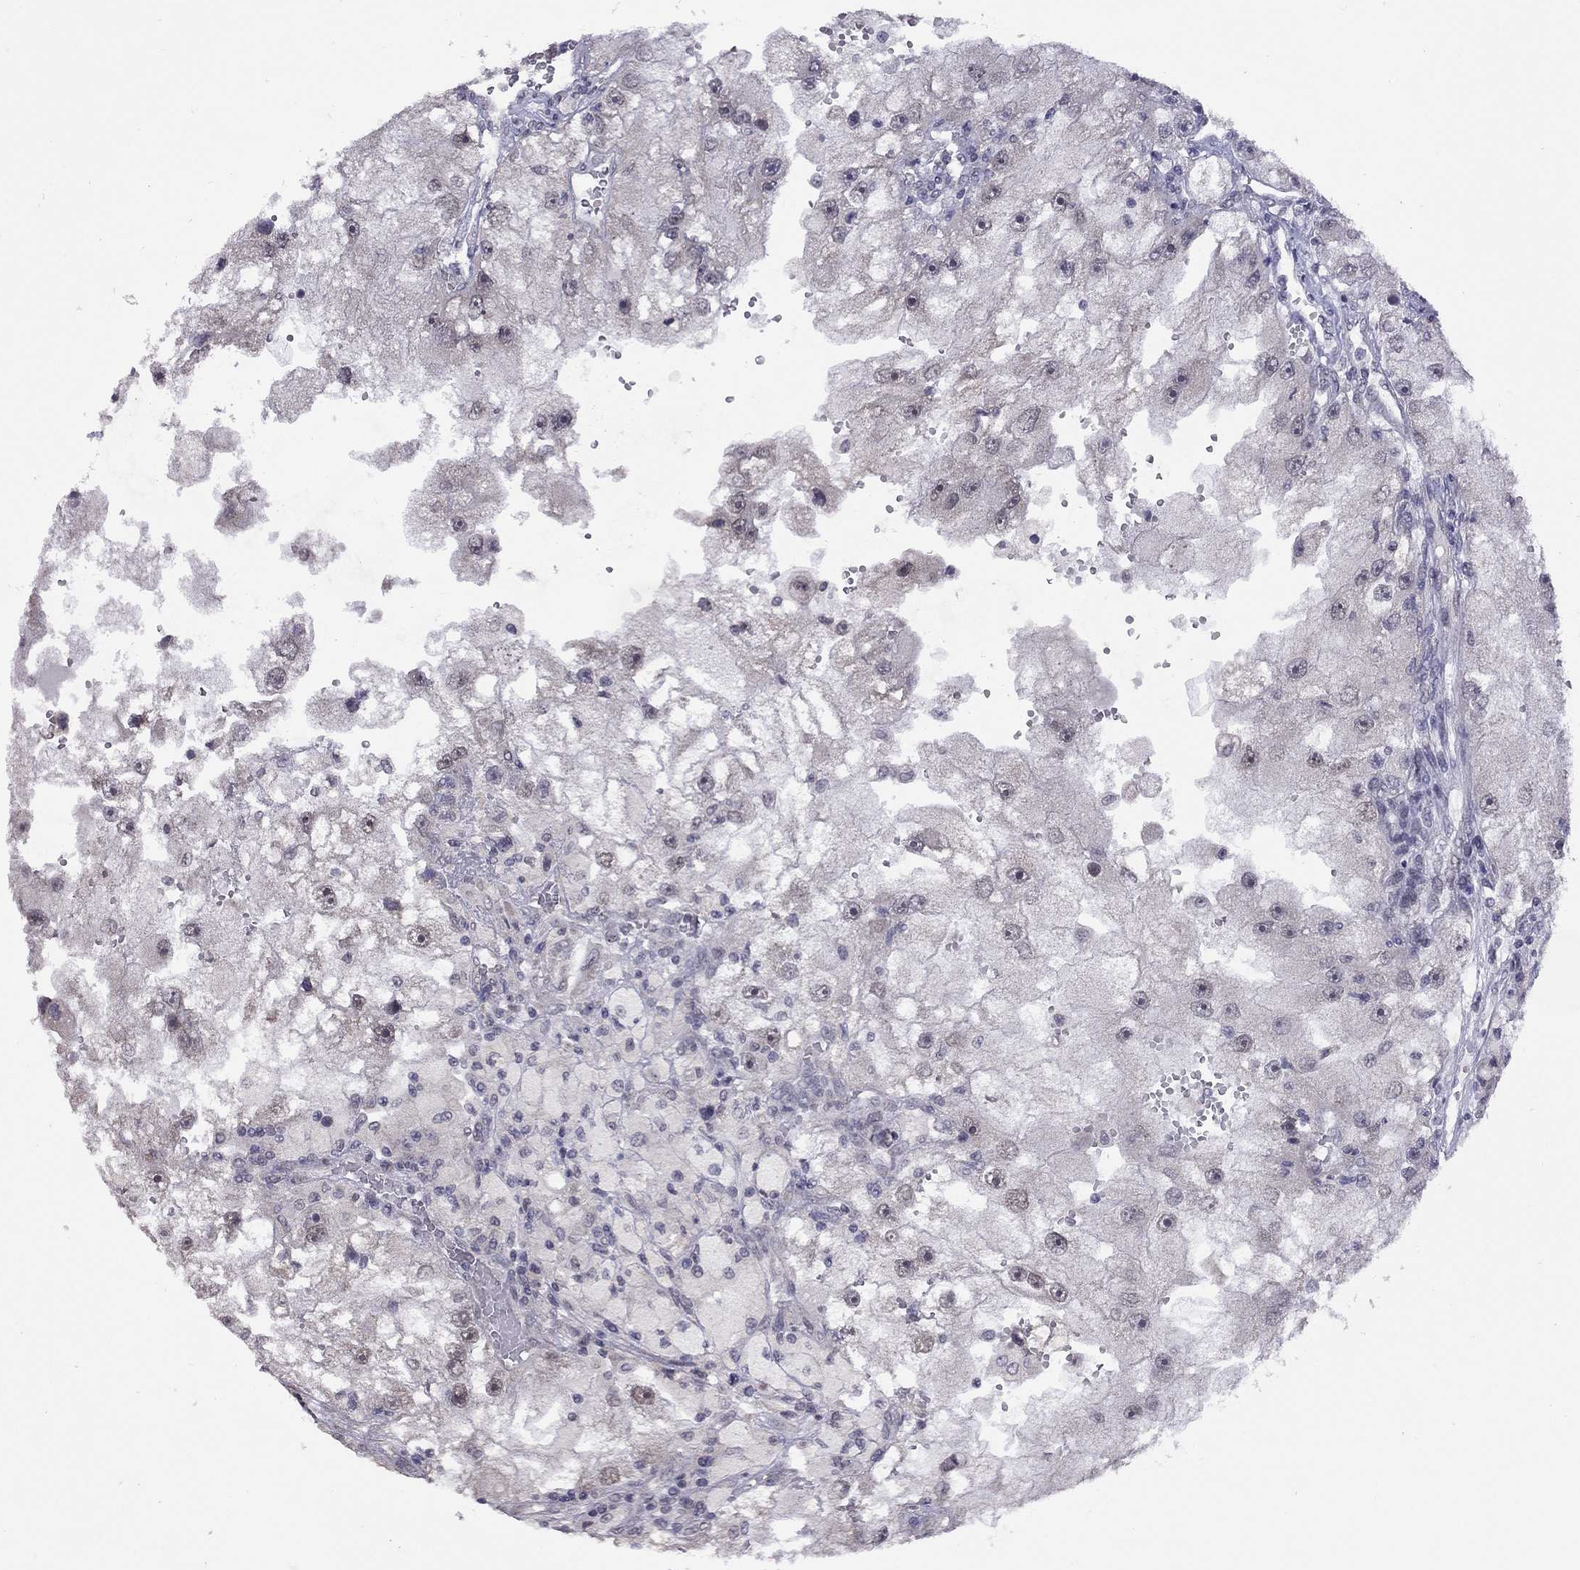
{"staining": {"intensity": "weak", "quantity": "<25%", "location": "nuclear"}, "tissue": "renal cancer", "cell_type": "Tumor cells", "image_type": "cancer", "snomed": [{"axis": "morphology", "description": "Adenocarcinoma, NOS"}, {"axis": "topography", "description": "Kidney"}], "caption": "This is an immunohistochemistry histopathology image of human renal adenocarcinoma. There is no staining in tumor cells.", "gene": "HES5", "patient": {"sex": "male", "age": 63}}